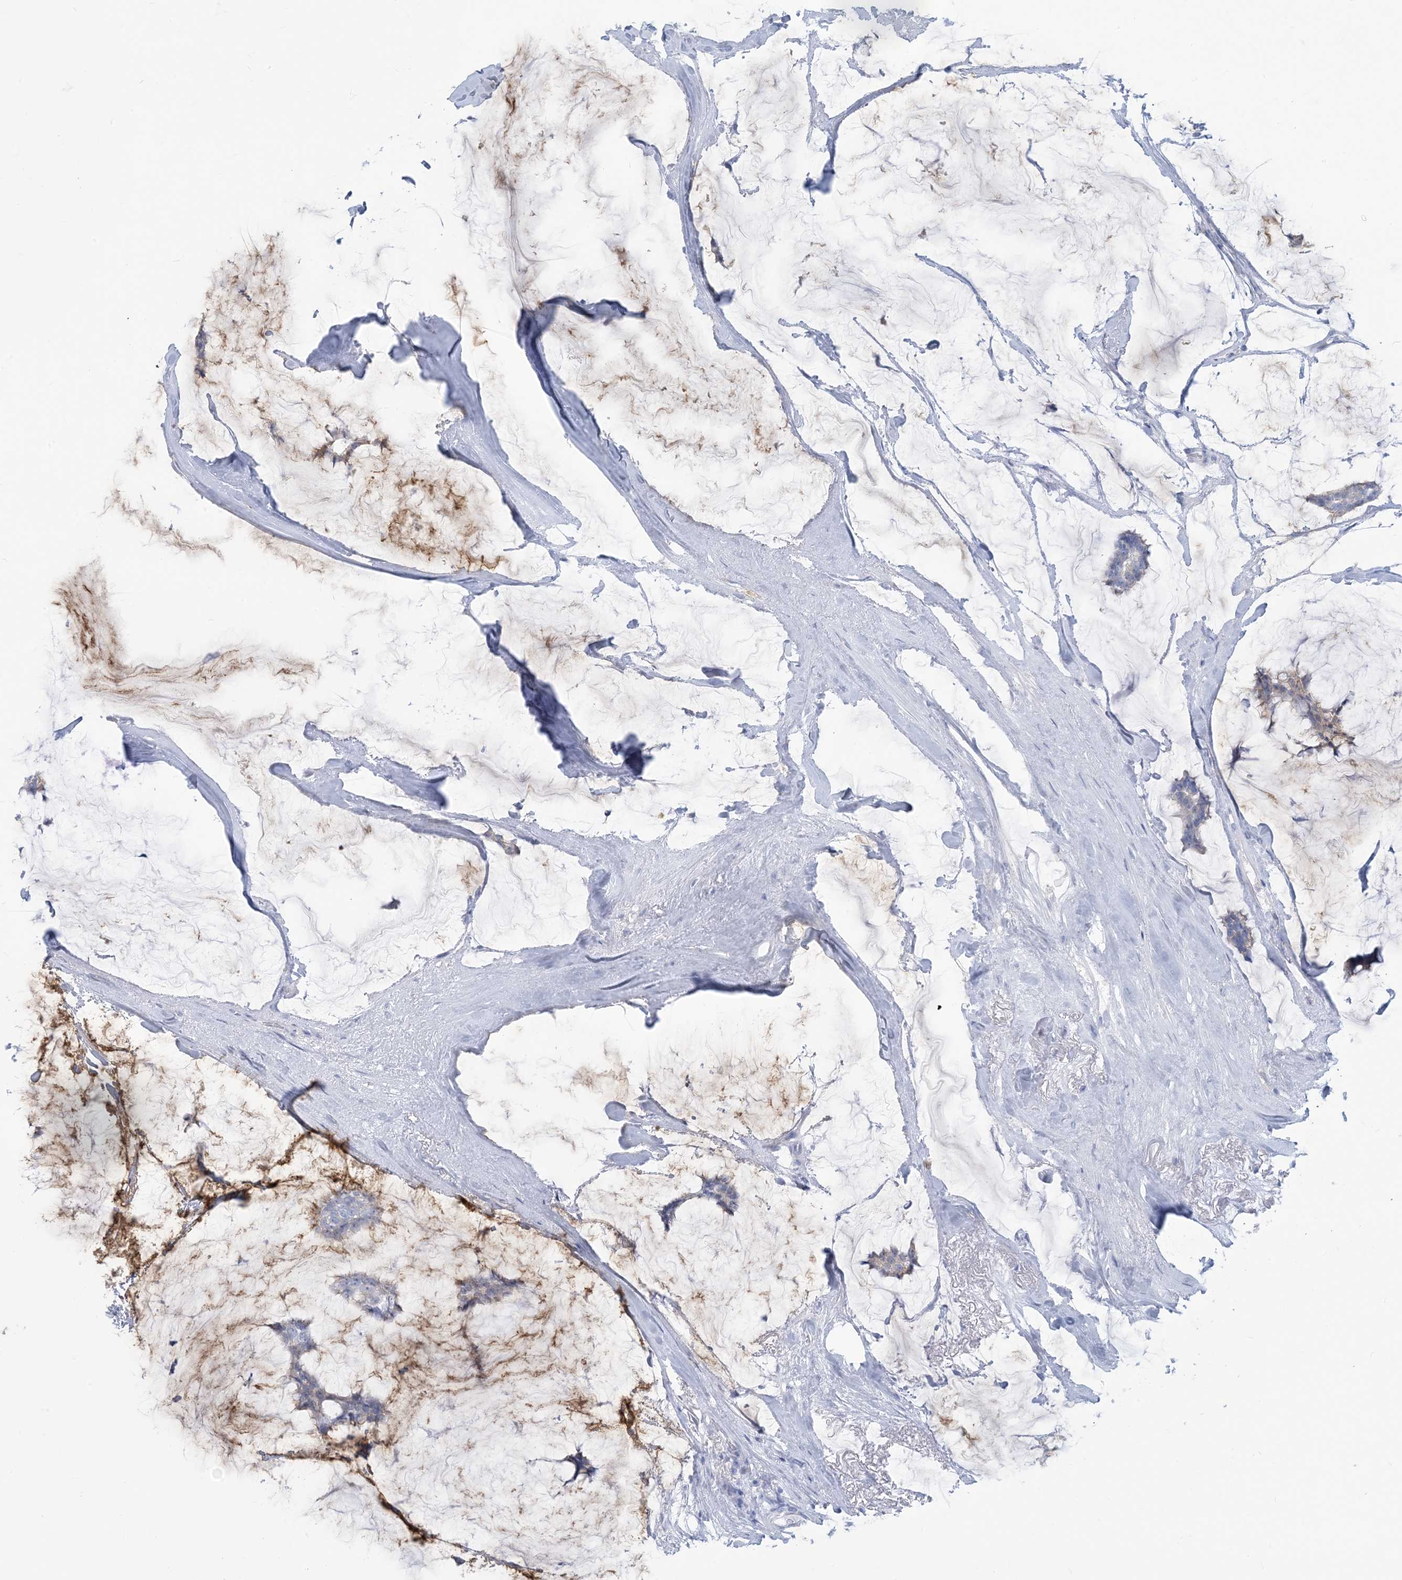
{"staining": {"intensity": "weak", "quantity": "<25%", "location": "cytoplasmic/membranous"}, "tissue": "breast cancer", "cell_type": "Tumor cells", "image_type": "cancer", "snomed": [{"axis": "morphology", "description": "Duct carcinoma"}, {"axis": "topography", "description": "Breast"}], "caption": "This is an immunohistochemistry (IHC) micrograph of human invasive ductal carcinoma (breast). There is no staining in tumor cells.", "gene": "MOXD1", "patient": {"sex": "female", "age": 93}}